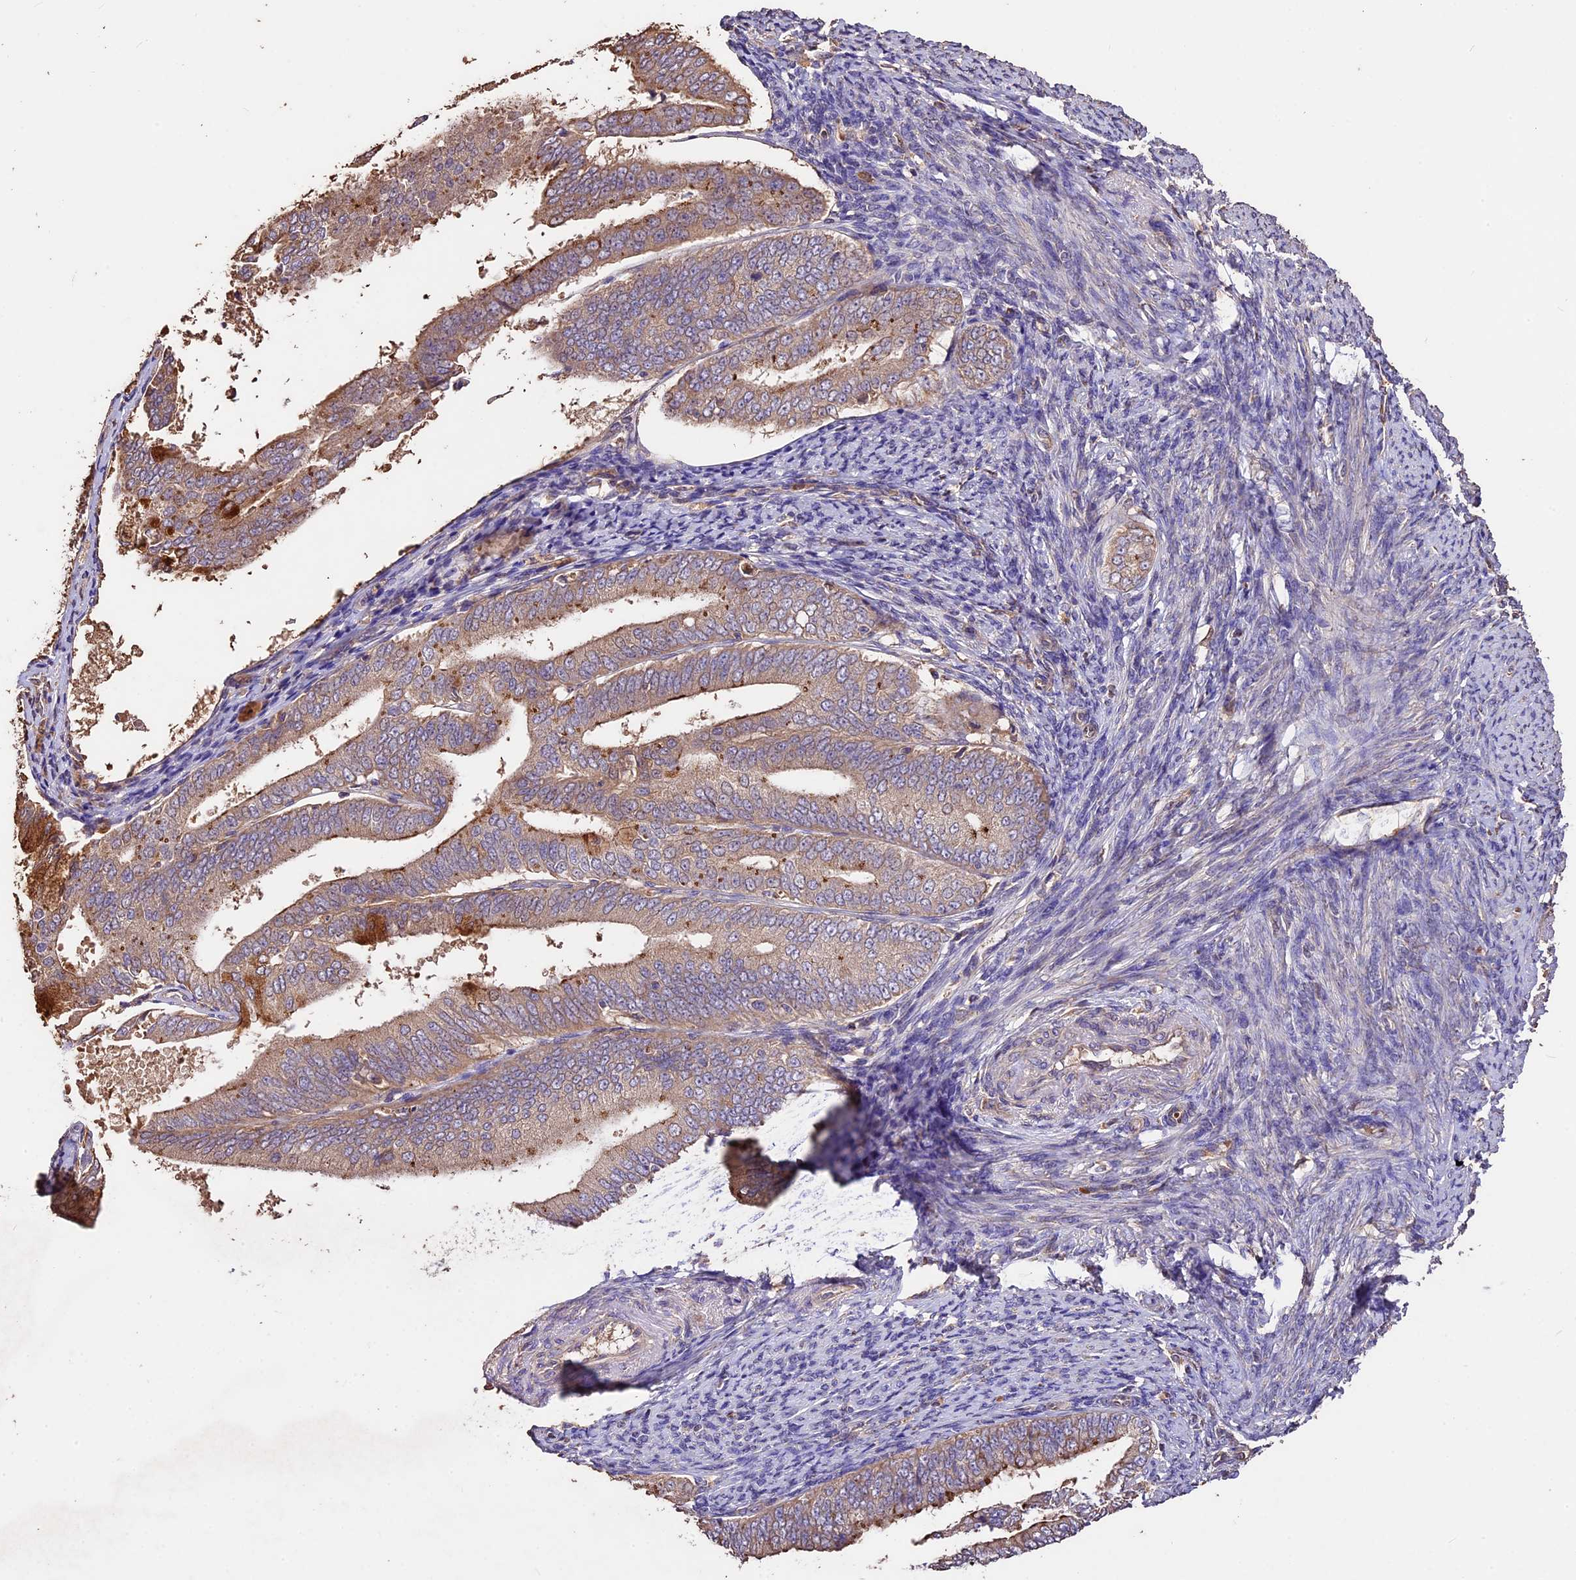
{"staining": {"intensity": "weak", "quantity": ">75%", "location": "cytoplasmic/membranous"}, "tissue": "endometrial cancer", "cell_type": "Tumor cells", "image_type": "cancer", "snomed": [{"axis": "morphology", "description": "Adenocarcinoma, NOS"}, {"axis": "topography", "description": "Endometrium"}], "caption": "Brown immunohistochemical staining in human endometrial cancer displays weak cytoplasmic/membranous positivity in approximately >75% of tumor cells.", "gene": "CRLF1", "patient": {"sex": "female", "age": 63}}